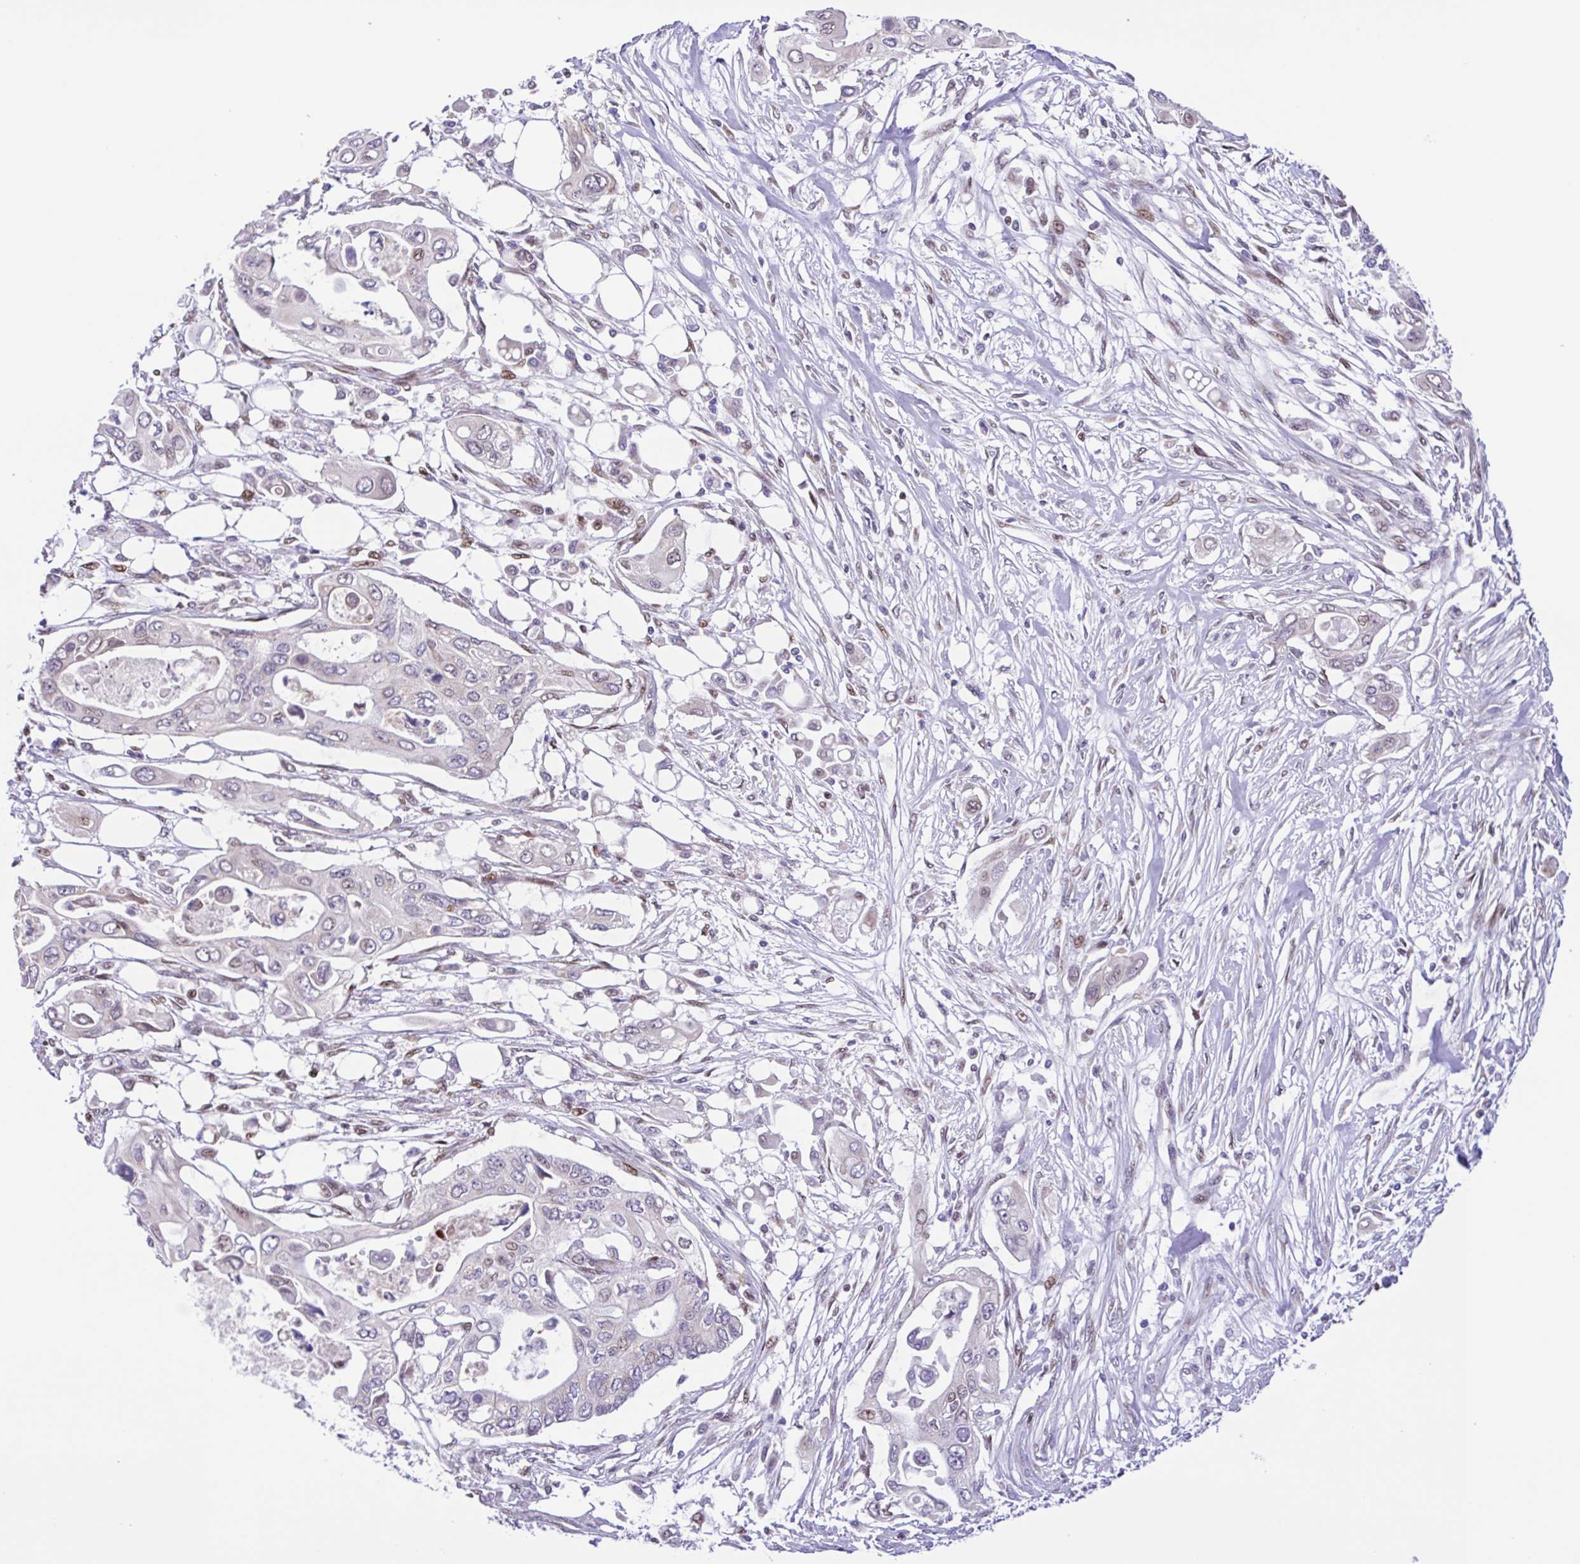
{"staining": {"intensity": "weak", "quantity": "<25%", "location": "nuclear"}, "tissue": "pancreatic cancer", "cell_type": "Tumor cells", "image_type": "cancer", "snomed": [{"axis": "morphology", "description": "Adenocarcinoma, NOS"}, {"axis": "topography", "description": "Pancreas"}], "caption": "This is an immunohistochemistry photomicrograph of human adenocarcinoma (pancreatic). There is no expression in tumor cells.", "gene": "TGM3", "patient": {"sex": "female", "age": 63}}